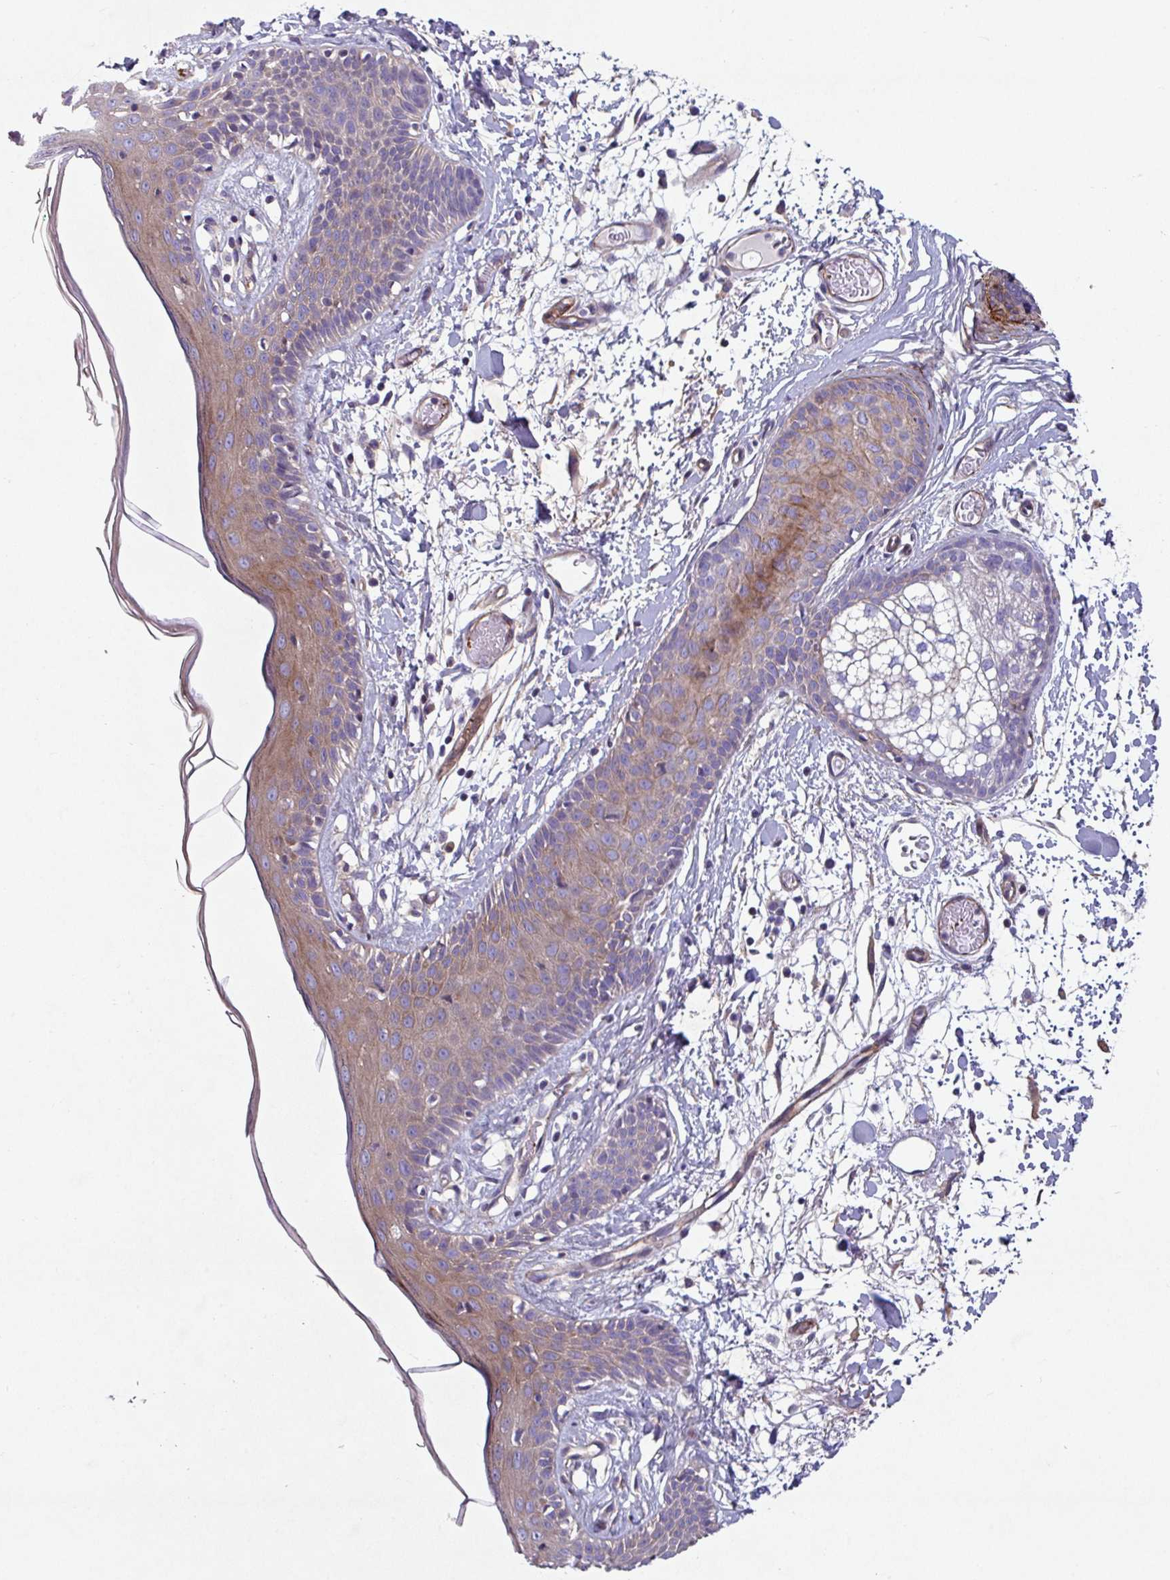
{"staining": {"intensity": "negative", "quantity": "none", "location": "none"}, "tissue": "skin", "cell_type": "Fibroblasts", "image_type": "normal", "snomed": [{"axis": "morphology", "description": "Normal tissue, NOS"}, {"axis": "topography", "description": "Skin"}], "caption": "IHC micrograph of benign skin stained for a protein (brown), which exhibits no positivity in fibroblasts. (Brightfield microscopy of DAB (3,3'-diaminobenzidine) IHC at high magnification).", "gene": "ATP2C2", "patient": {"sex": "male", "age": 79}}